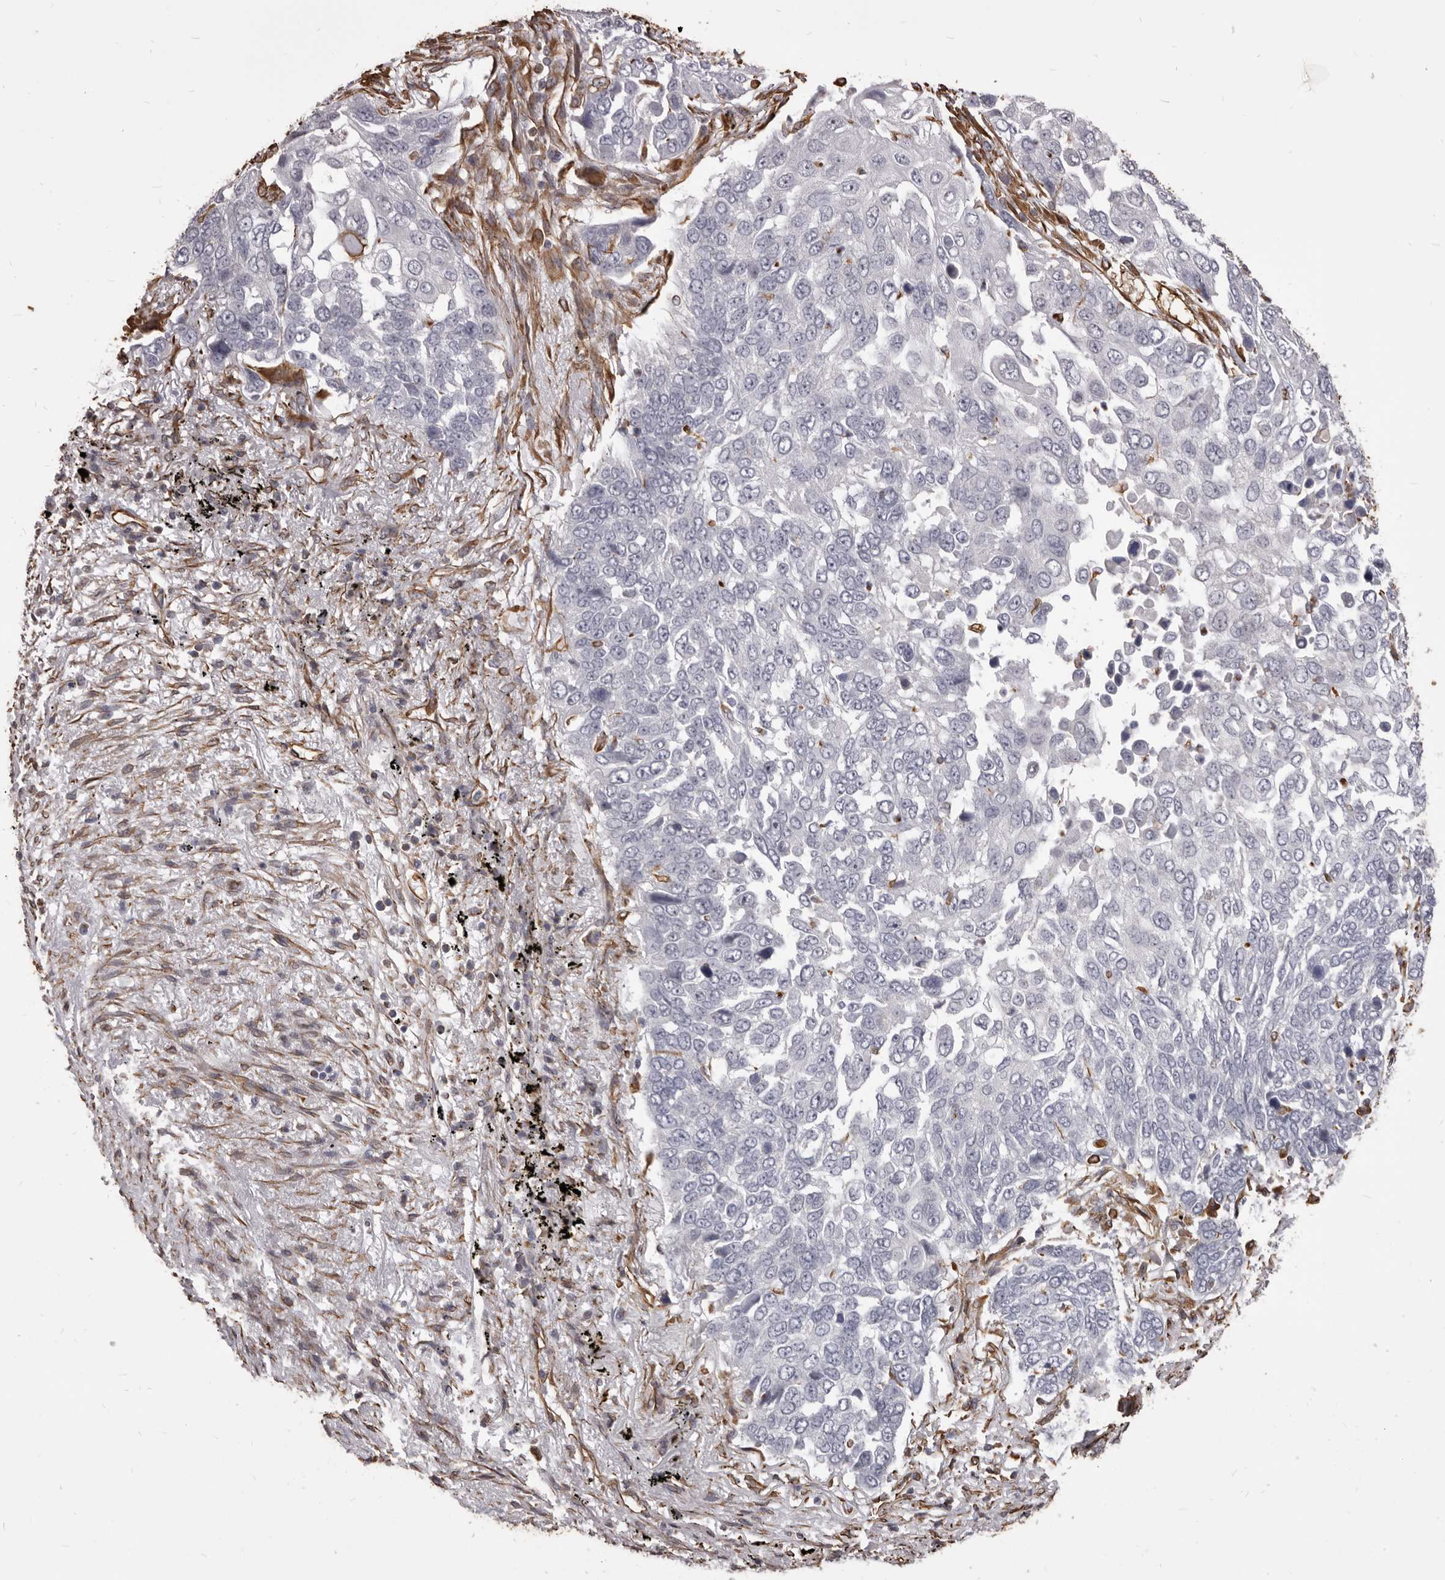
{"staining": {"intensity": "negative", "quantity": "none", "location": "none"}, "tissue": "lung cancer", "cell_type": "Tumor cells", "image_type": "cancer", "snomed": [{"axis": "morphology", "description": "Squamous cell carcinoma, NOS"}, {"axis": "topography", "description": "Lung"}], "caption": "DAB immunohistochemical staining of human lung cancer exhibits no significant positivity in tumor cells.", "gene": "MTURN", "patient": {"sex": "male", "age": 66}}